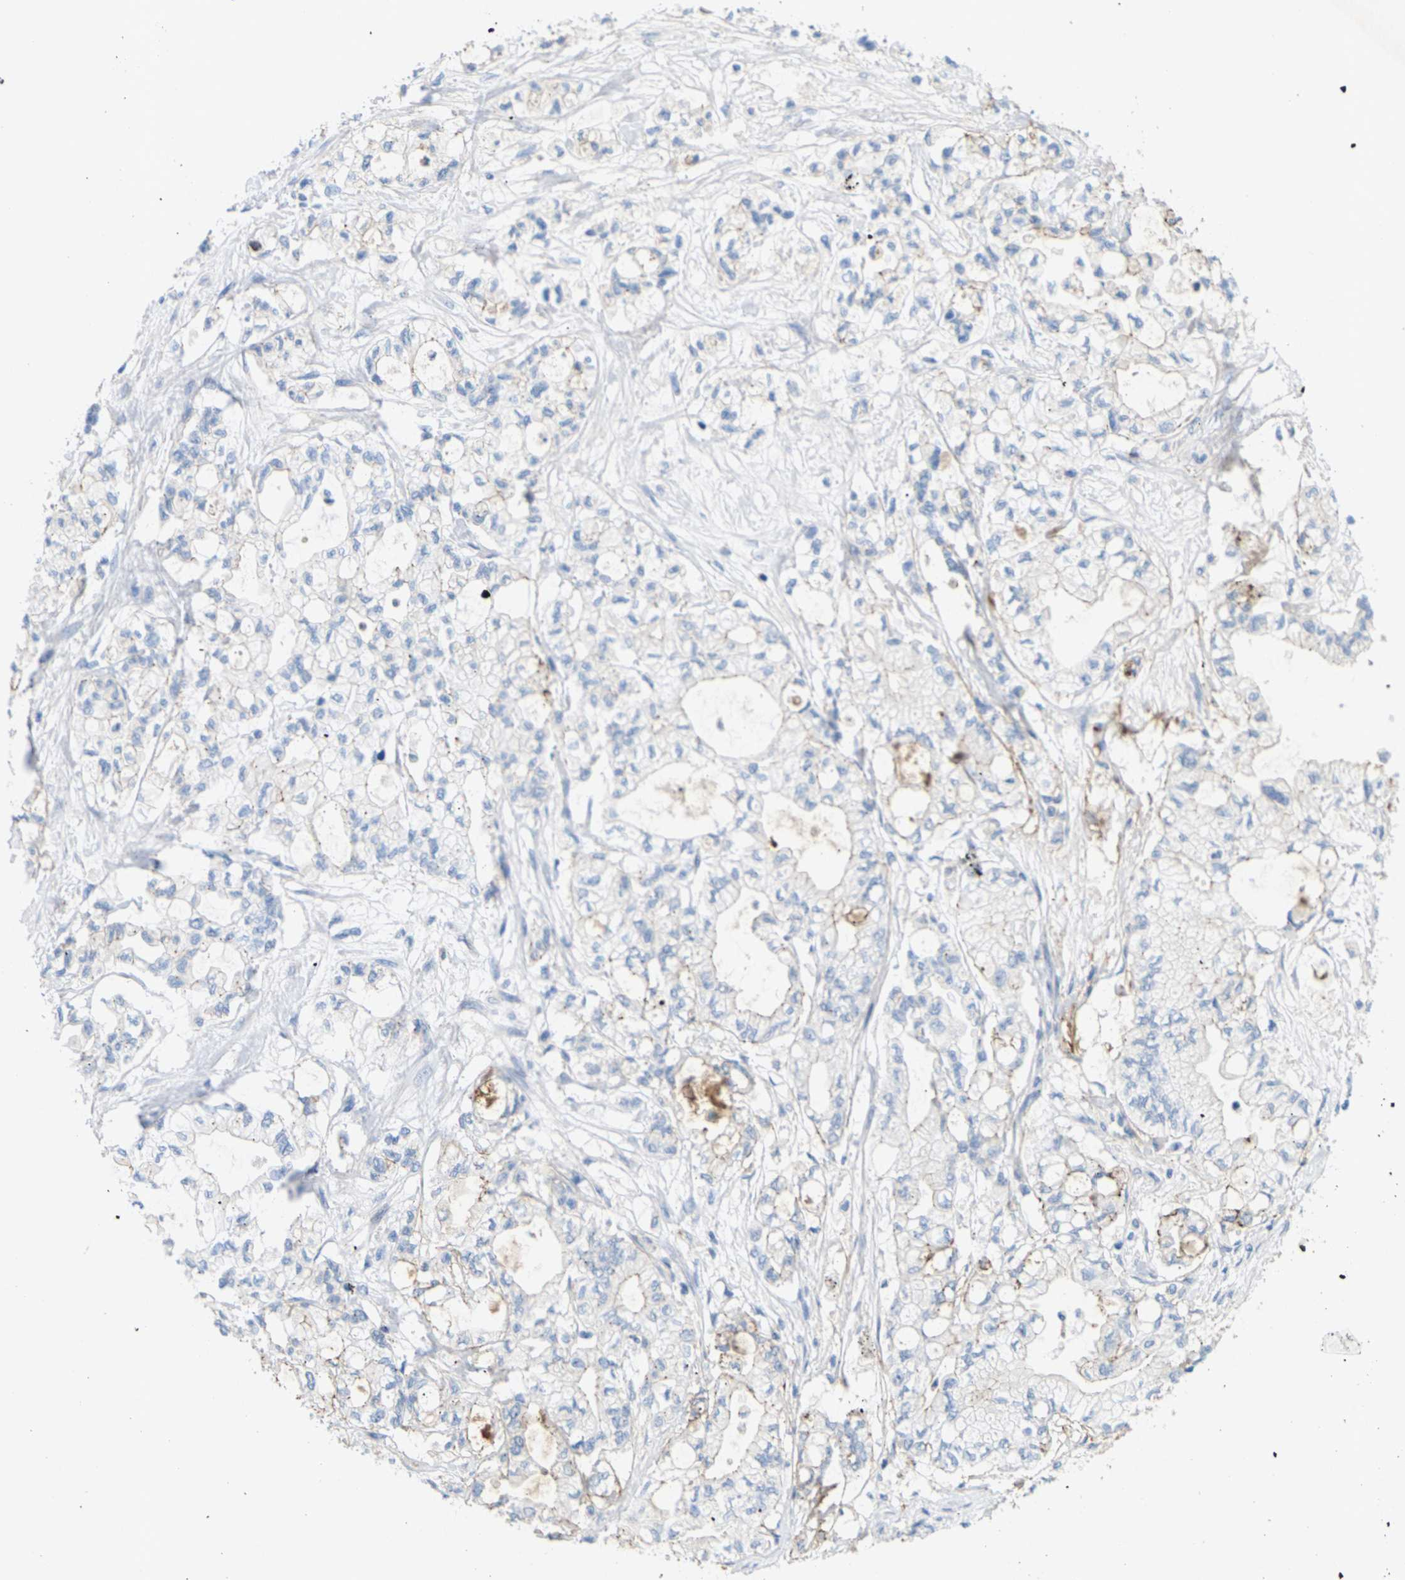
{"staining": {"intensity": "negative", "quantity": "none", "location": "none"}, "tissue": "pancreatic cancer", "cell_type": "Tumor cells", "image_type": "cancer", "snomed": [{"axis": "morphology", "description": "Adenocarcinoma, NOS"}, {"axis": "topography", "description": "Pancreas"}], "caption": "Histopathology image shows no significant protein positivity in tumor cells of pancreatic cancer (adenocarcinoma). (Brightfield microscopy of DAB immunohistochemistry (IHC) at high magnification).", "gene": "CLDN3", "patient": {"sex": "male", "age": 79}}